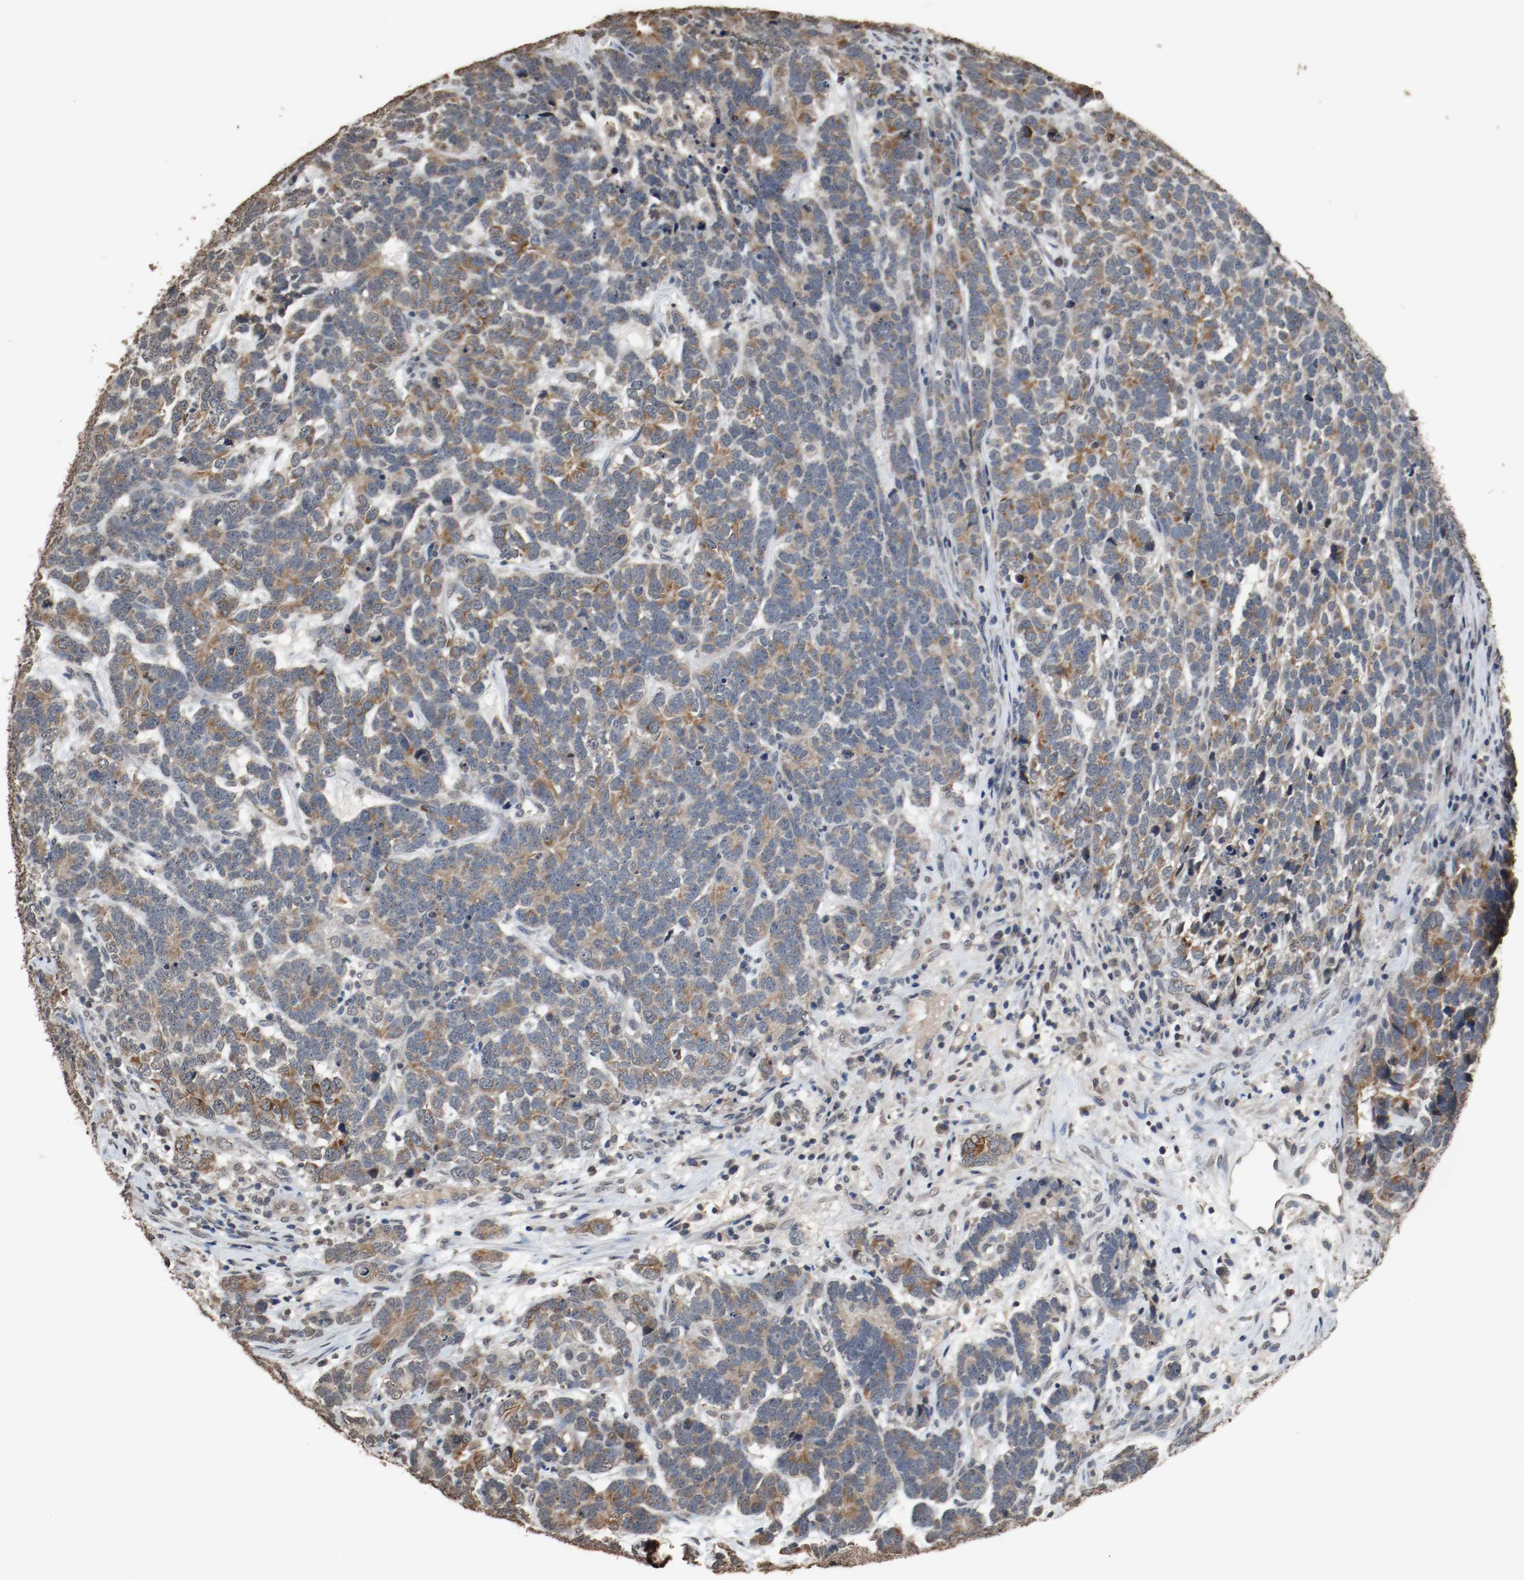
{"staining": {"intensity": "moderate", "quantity": "25%-75%", "location": "cytoplasmic/membranous"}, "tissue": "testis cancer", "cell_type": "Tumor cells", "image_type": "cancer", "snomed": [{"axis": "morphology", "description": "Carcinoma, Embryonal, NOS"}, {"axis": "topography", "description": "Testis"}], "caption": "Approximately 25%-75% of tumor cells in testis cancer (embryonal carcinoma) reveal moderate cytoplasmic/membranous protein positivity as visualized by brown immunohistochemical staining.", "gene": "RTN4", "patient": {"sex": "male", "age": 26}}